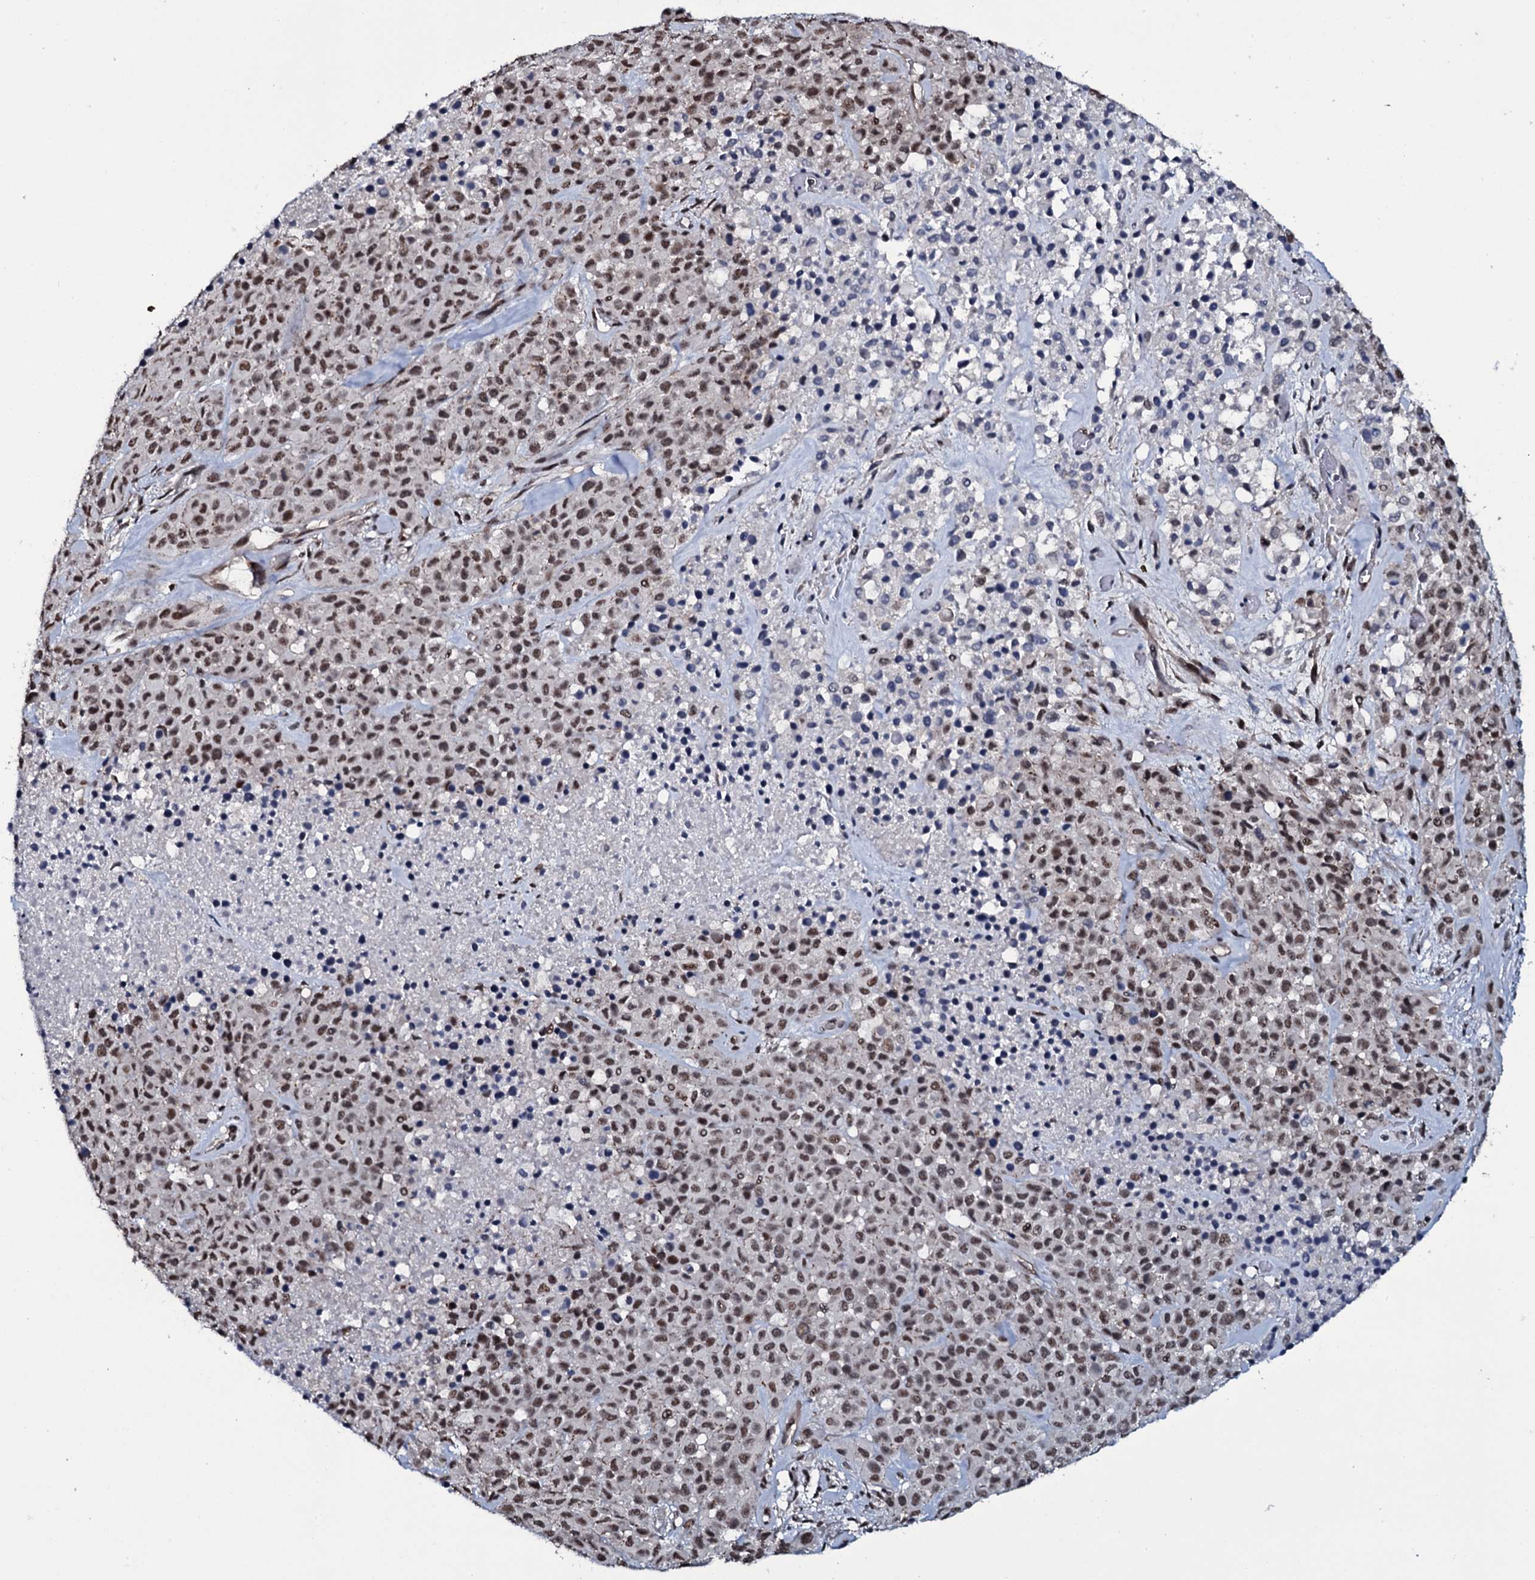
{"staining": {"intensity": "moderate", "quantity": ">75%", "location": "nuclear"}, "tissue": "melanoma", "cell_type": "Tumor cells", "image_type": "cancer", "snomed": [{"axis": "morphology", "description": "Malignant melanoma, Metastatic site"}, {"axis": "topography", "description": "Skin"}], "caption": "Melanoma tissue demonstrates moderate nuclear staining in approximately >75% of tumor cells, visualized by immunohistochemistry.", "gene": "SH2D4B", "patient": {"sex": "female", "age": 81}}